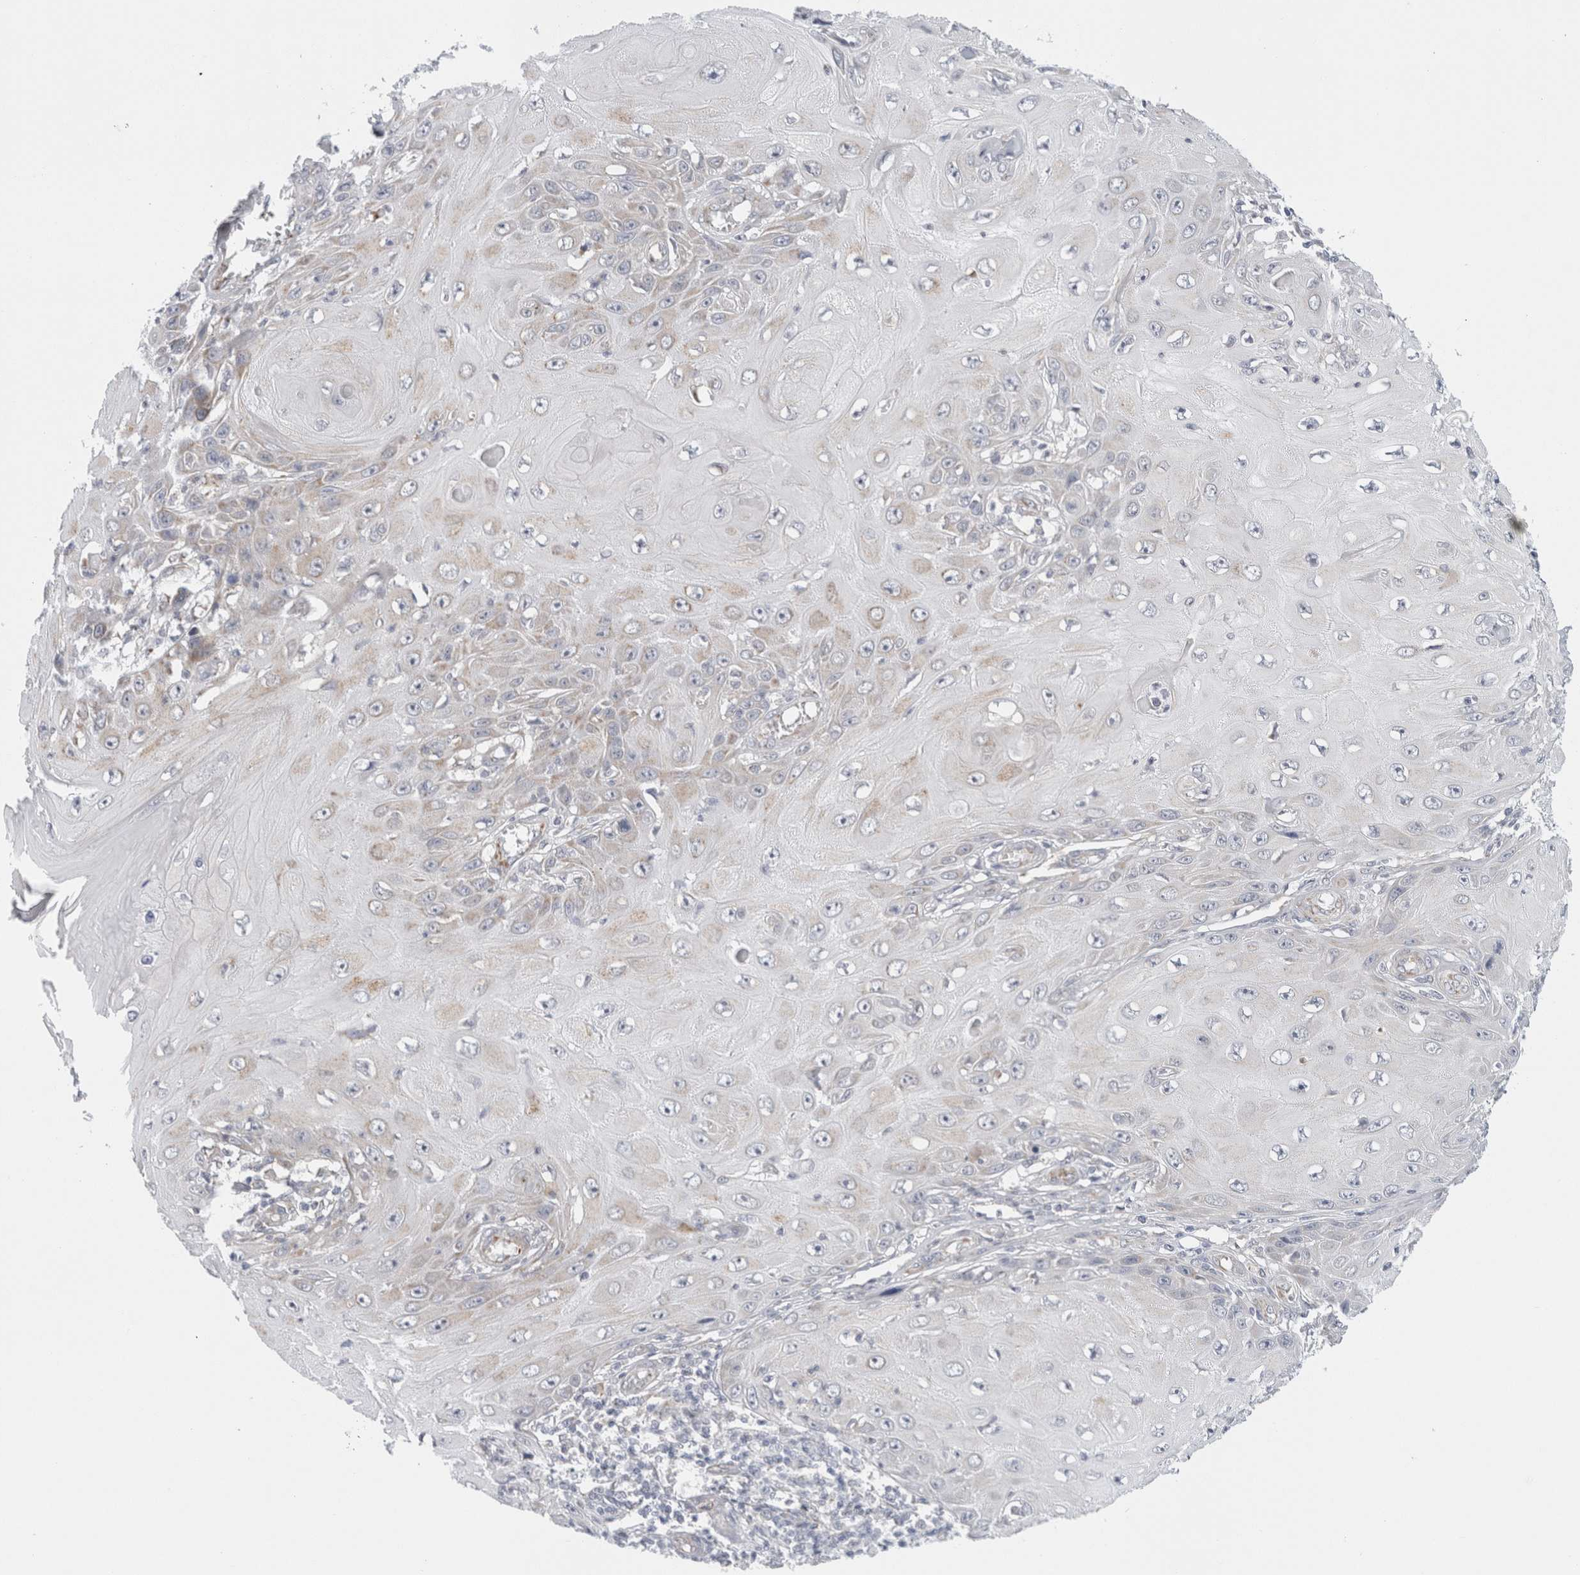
{"staining": {"intensity": "weak", "quantity": "<25%", "location": "cytoplasmic/membranous"}, "tissue": "skin cancer", "cell_type": "Tumor cells", "image_type": "cancer", "snomed": [{"axis": "morphology", "description": "Squamous cell carcinoma, NOS"}, {"axis": "topography", "description": "Skin"}], "caption": "Immunohistochemical staining of human squamous cell carcinoma (skin) displays no significant staining in tumor cells. (IHC, brightfield microscopy, high magnification).", "gene": "FAHD1", "patient": {"sex": "female", "age": 73}}